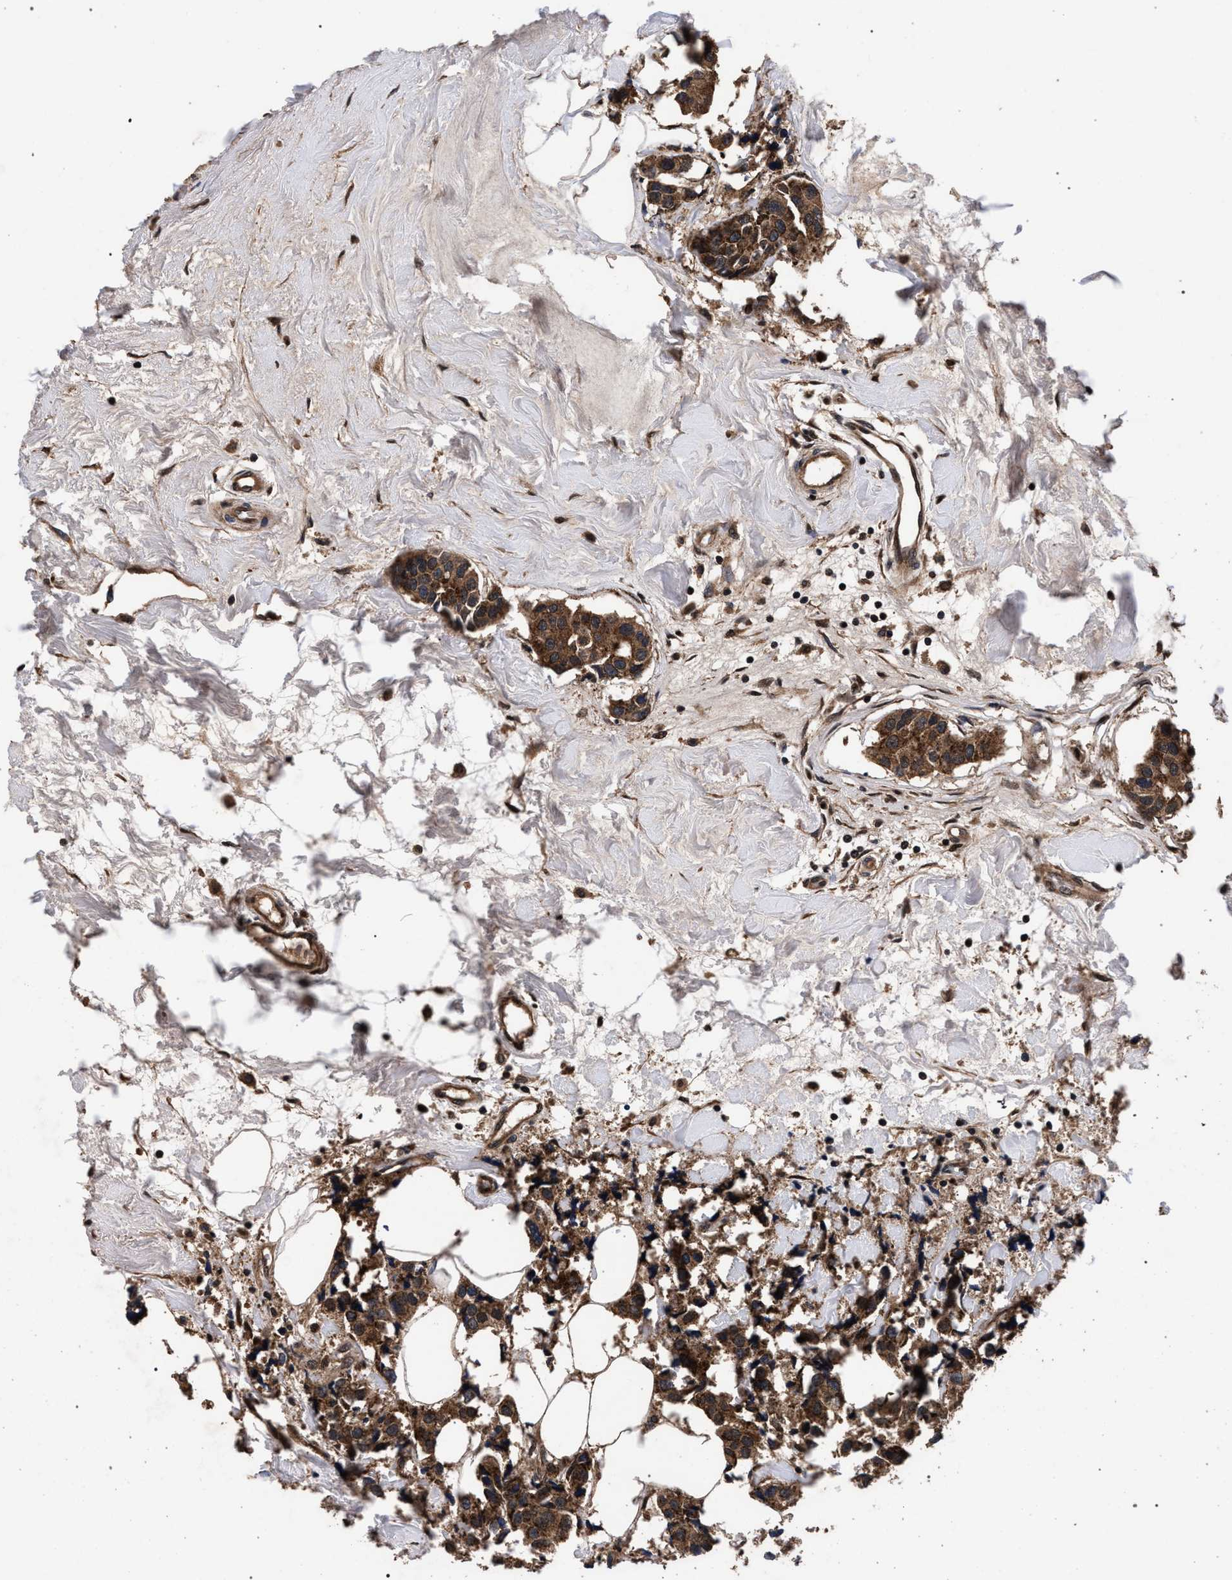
{"staining": {"intensity": "strong", "quantity": ">75%", "location": "cytoplasmic/membranous"}, "tissue": "breast cancer", "cell_type": "Tumor cells", "image_type": "cancer", "snomed": [{"axis": "morphology", "description": "Normal tissue, NOS"}, {"axis": "morphology", "description": "Duct carcinoma"}, {"axis": "topography", "description": "Breast"}], "caption": "A micrograph of human breast cancer stained for a protein reveals strong cytoplasmic/membranous brown staining in tumor cells.", "gene": "ACOX1", "patient": {"sex": "female", "age": 39}}